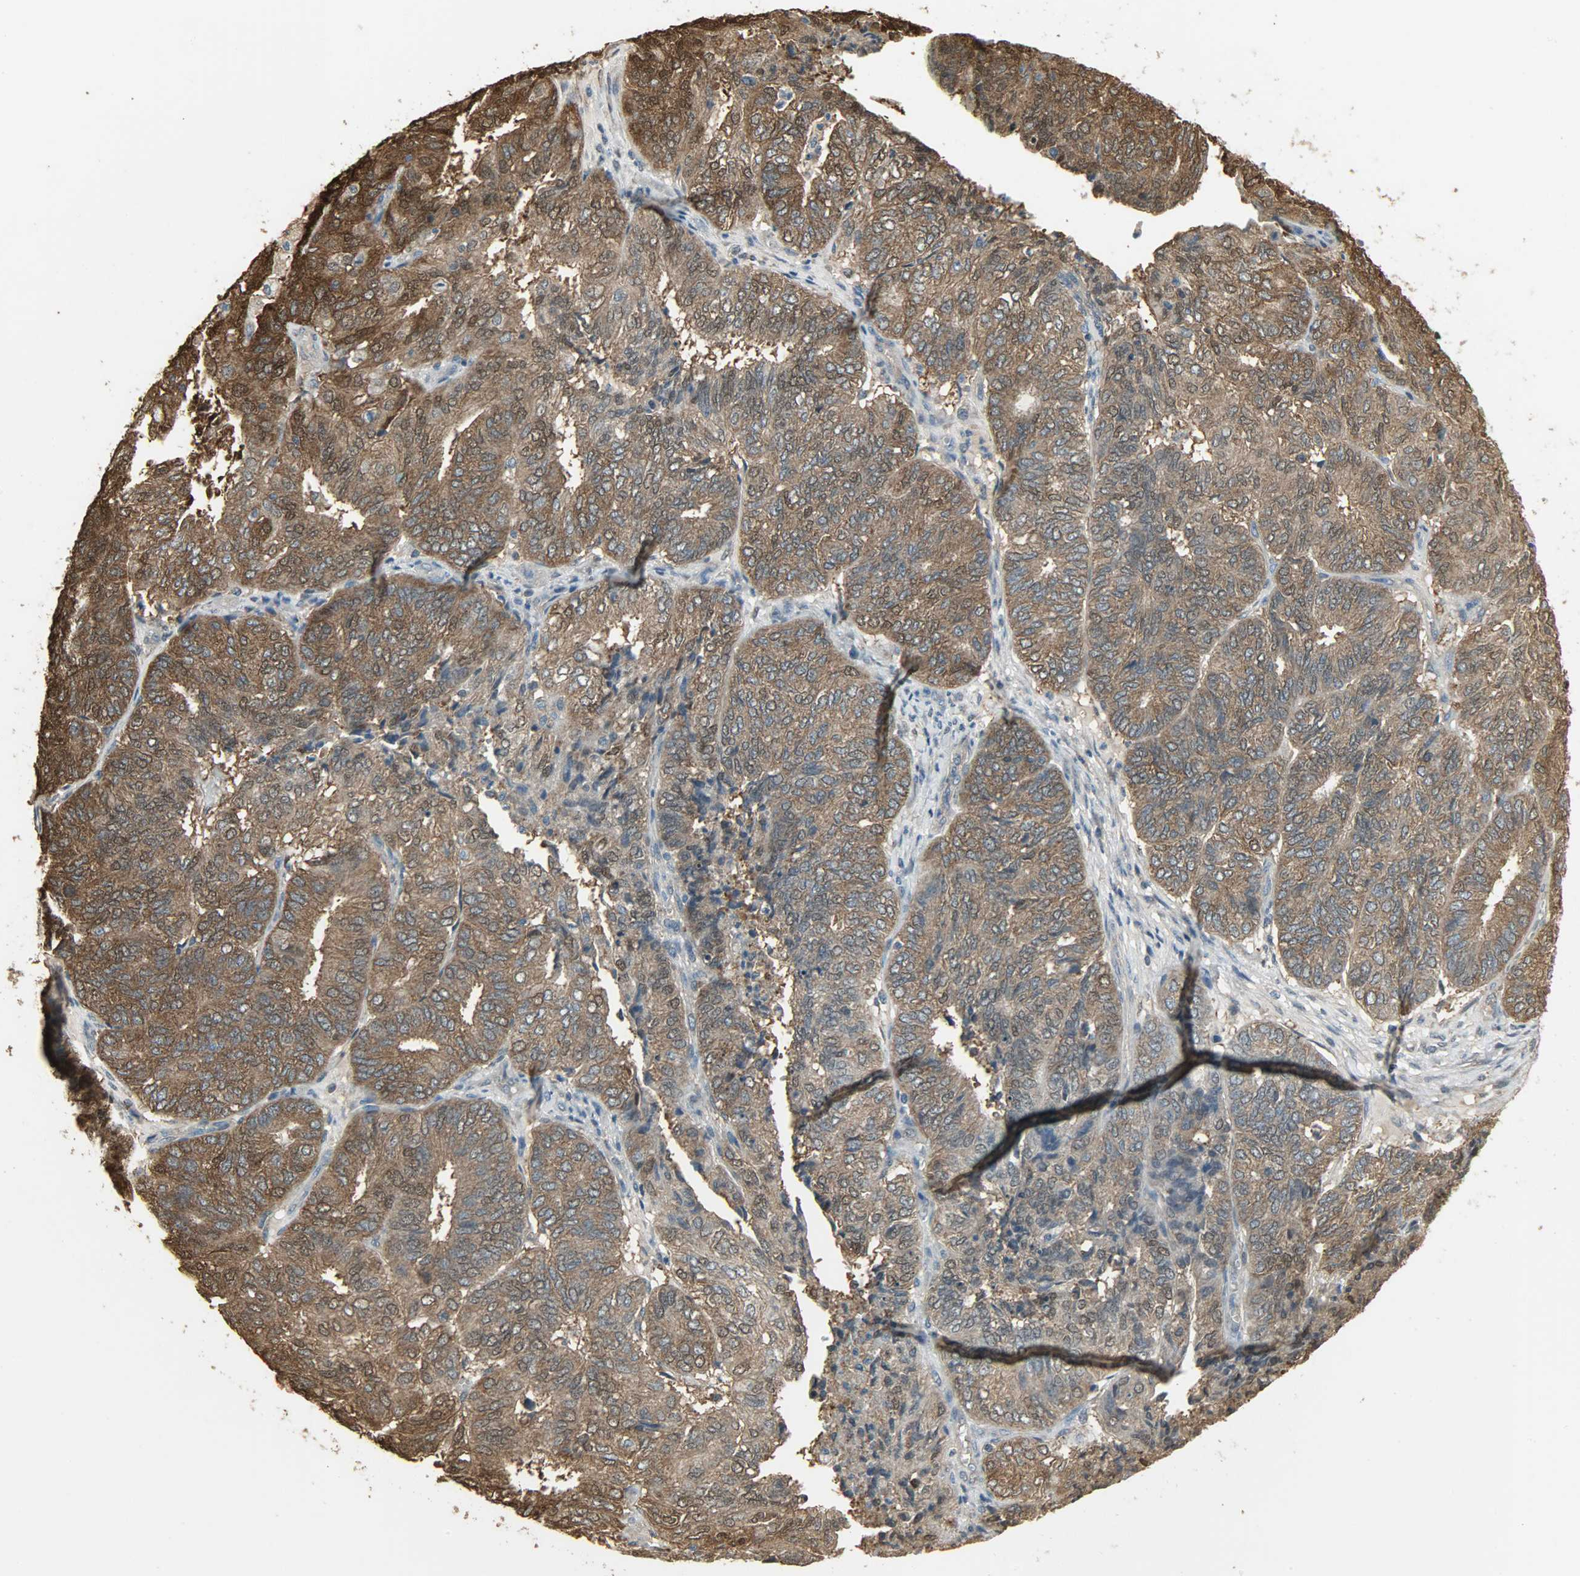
{"staining": {"intensity": "strong", "quantity": ">75%", "location": "cytoplasmic/membranous,nuclear"}, "tissue": "endometrial cancer", "cell_type": "Tumor cells", "image_type": "cancer", "snomed": [{"axis": "morphology", "description": "Adenocarcinoma, NOS"}, {"axis": "topography", "description": "Uterus"}], "caption": "The image demonstrates immunohistochemical staining of endometrial cancer. There is strong cytoplasmic/membranous and nuclear staining is seen in approximately >75% of tumor cells. (Stains: DAB in brown, nuclei in blue, Microscopy: brightfield microscopy at high magnification).", "gene": "LDHB", "patient": {"sex": "female", "age": 60}}